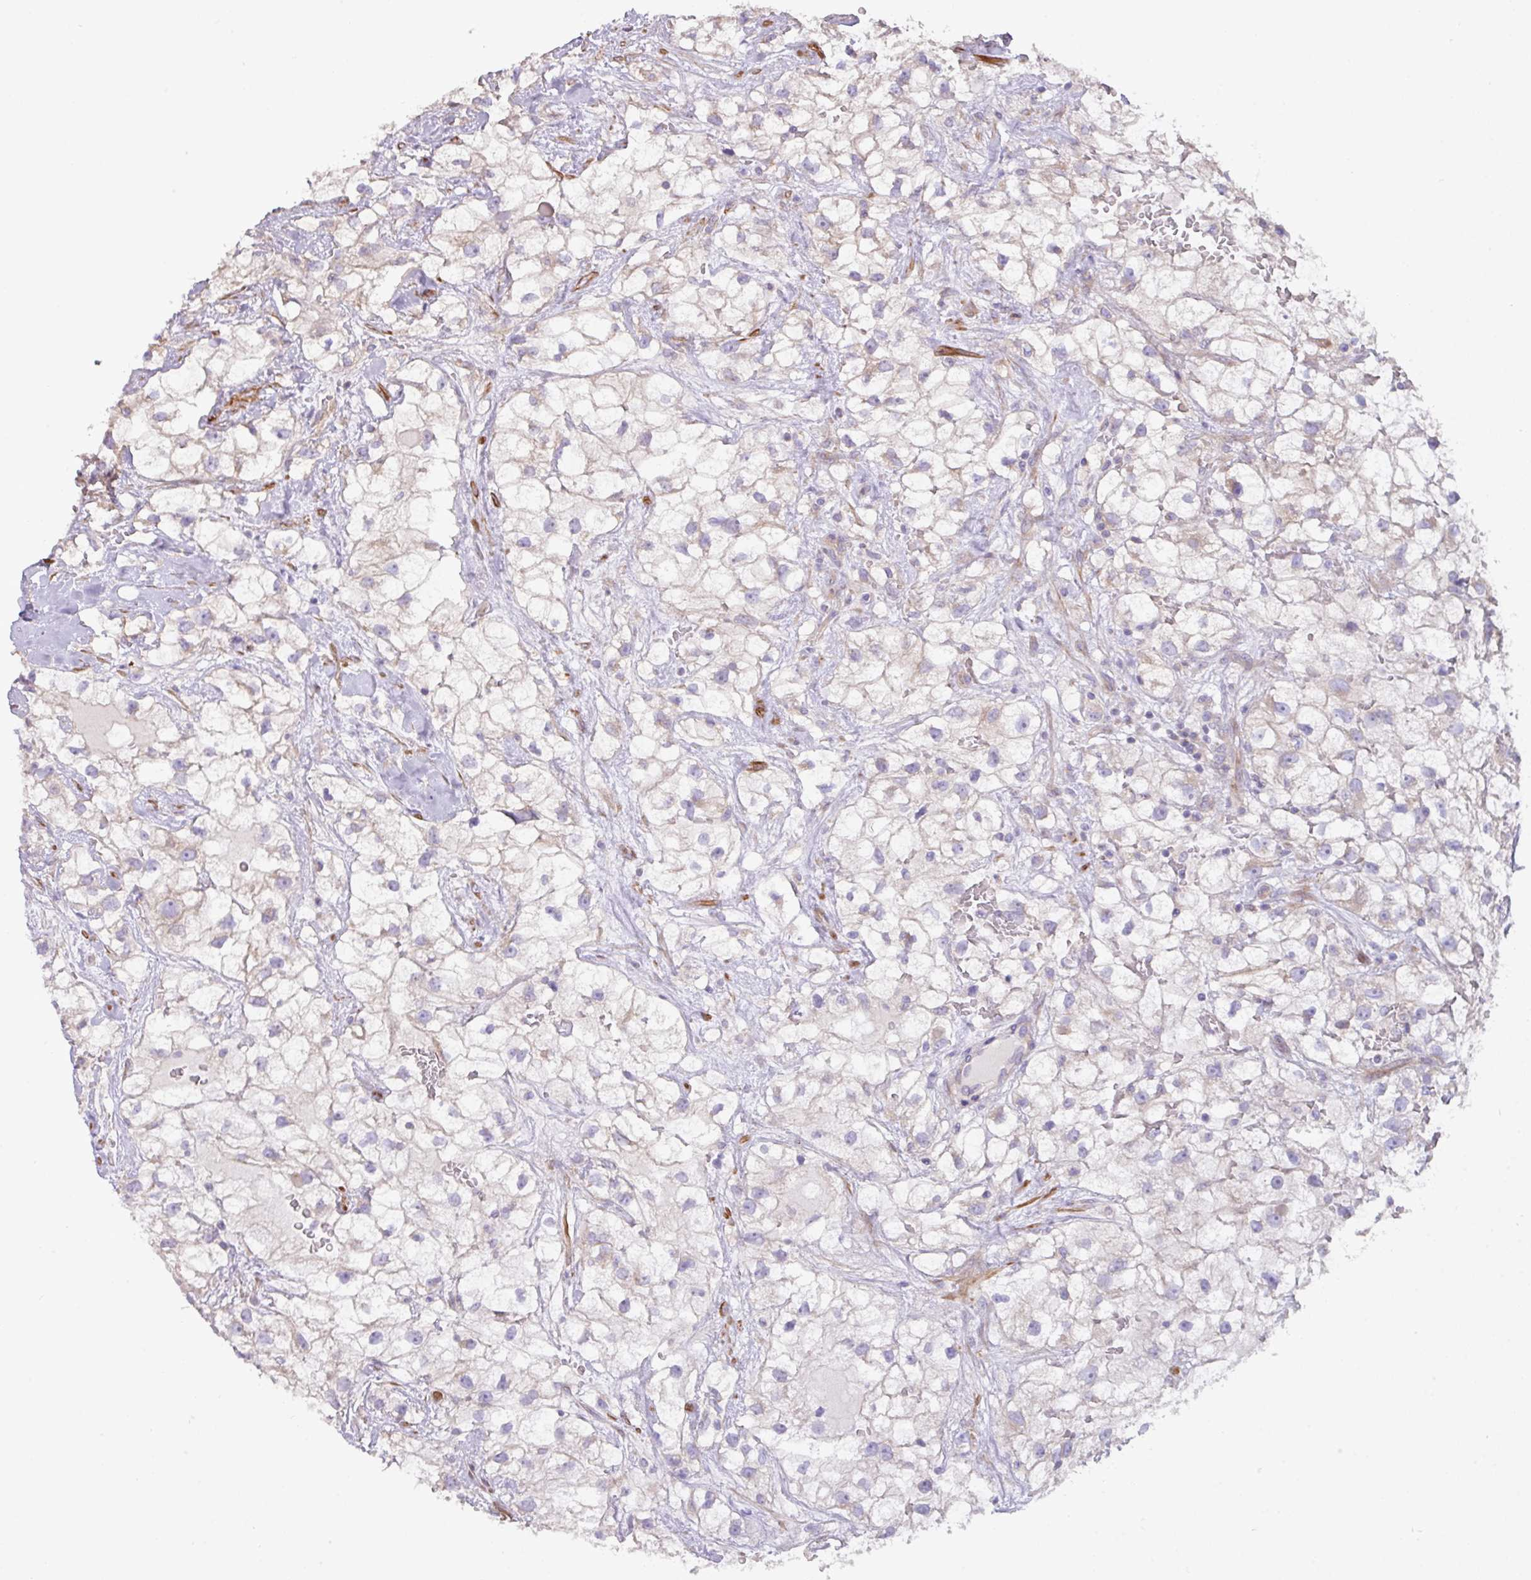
{"staining": {"intensity": "negative", "quantity": "none", "location": "none"}, "tissue": "renal cancer", "cell_type": "Tumor cells", "image_type": "cancer", "snomed": [{"axis": "morphology", "description": "Adenocarcinoma, NOS"}, {"axis": "topography", "description": "Kidney"}], "caption": "Immunohistochemistry (IHC) histopathology image of neoplastic tissue: renal cancer stained with DAB shows no significant protein staining in tumor cells. Nuclei are stained in blue.", "gene": "MRRF", "patient": {"sex": "male", "age": 59}}